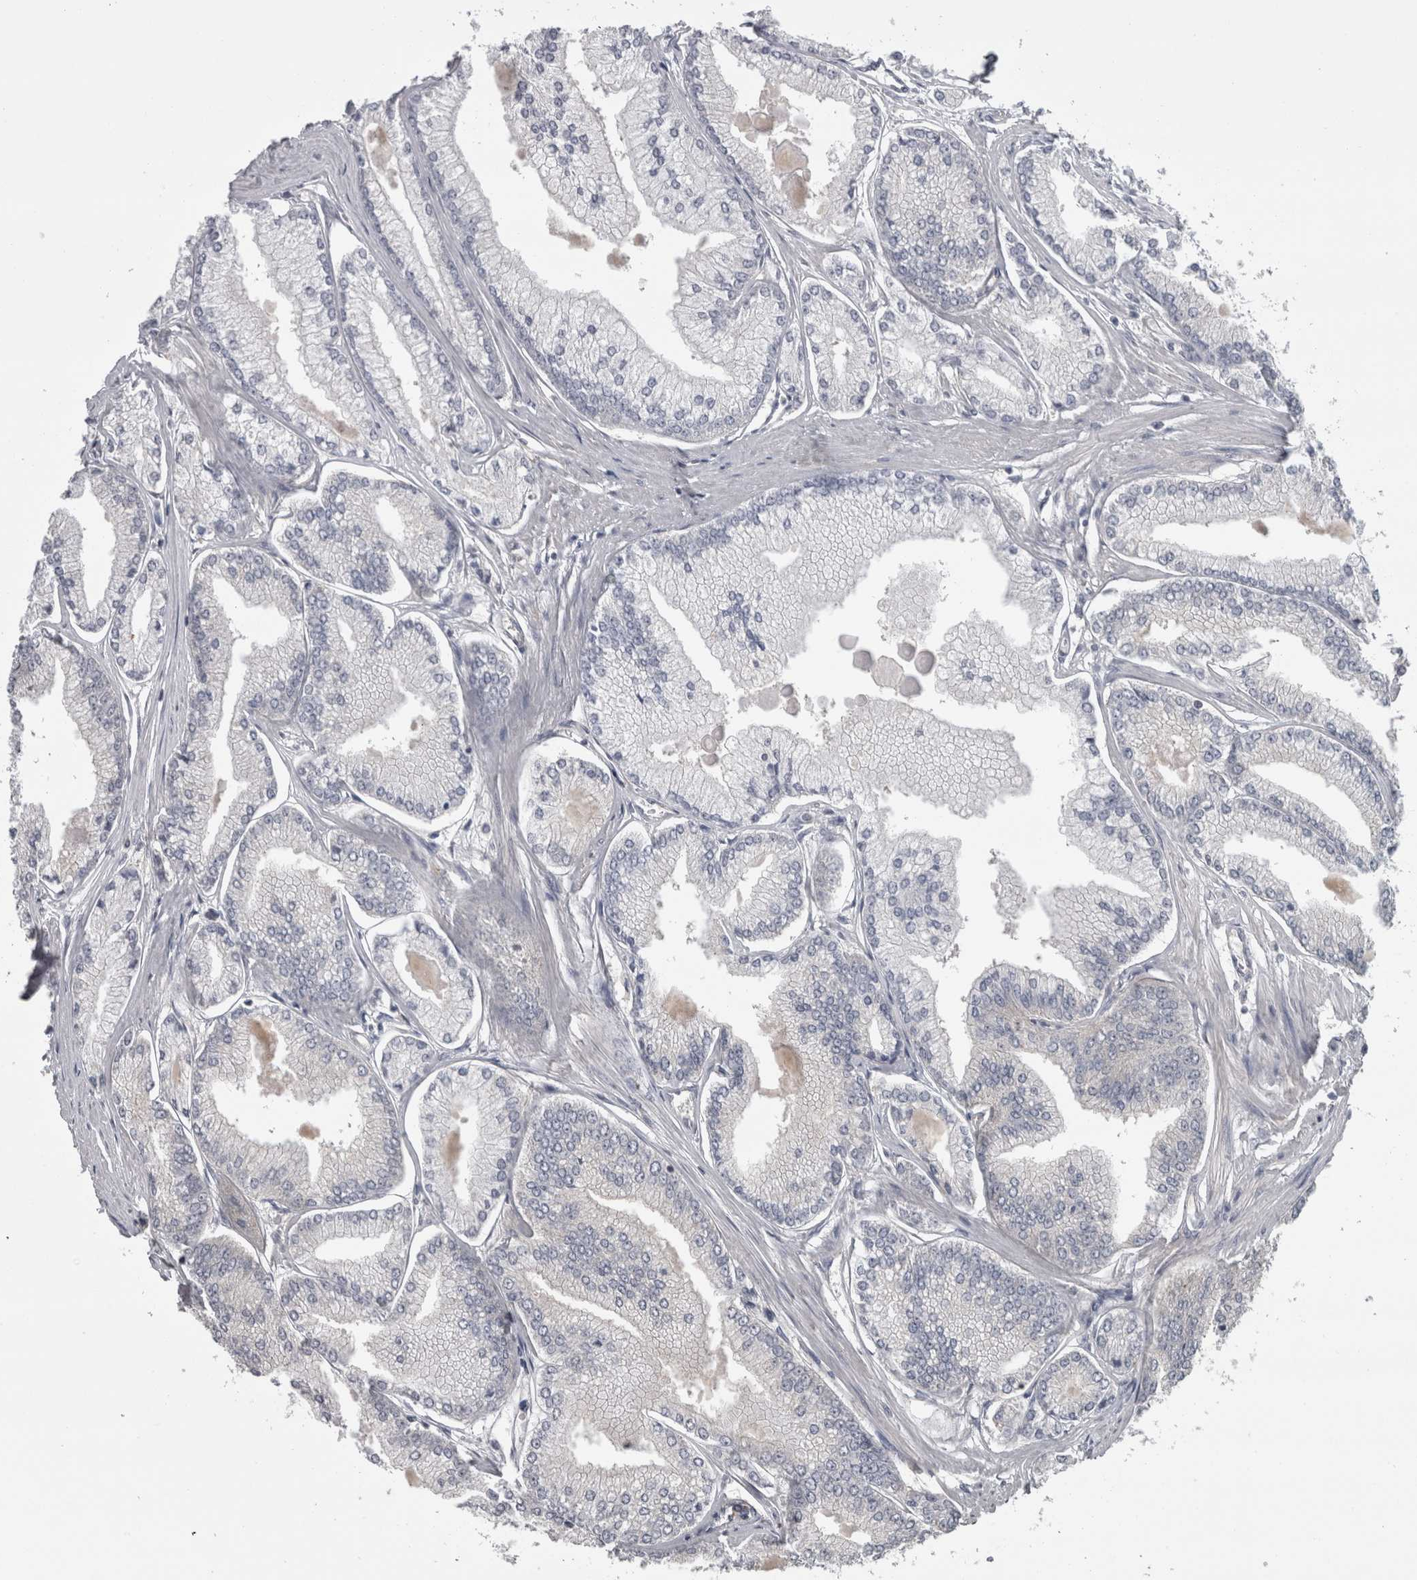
{"staining": {"intensity": "negative", "quantity": "none", "location": "none"}, "tissue": "prostate cancer", "cell_type": "Tumor cells", "image_type": "cancer", "snomed": [{"axis": "morphology", "description": "Adenocarcinoma, Low grade"}, {"axis": "topography", "description": "Prostate"}], "caption": "This is a photomicrograph of IHC staining of prostate cancer, which shows no expression in tumor cells. (Stains: DAB immunohistochemistry (IHC) with hematoxylin counter stain, Microscopy: brightfield microscopy at high magnification).", "gene": "LYZL6", "patient": {"sex": "male", "age": 52}}